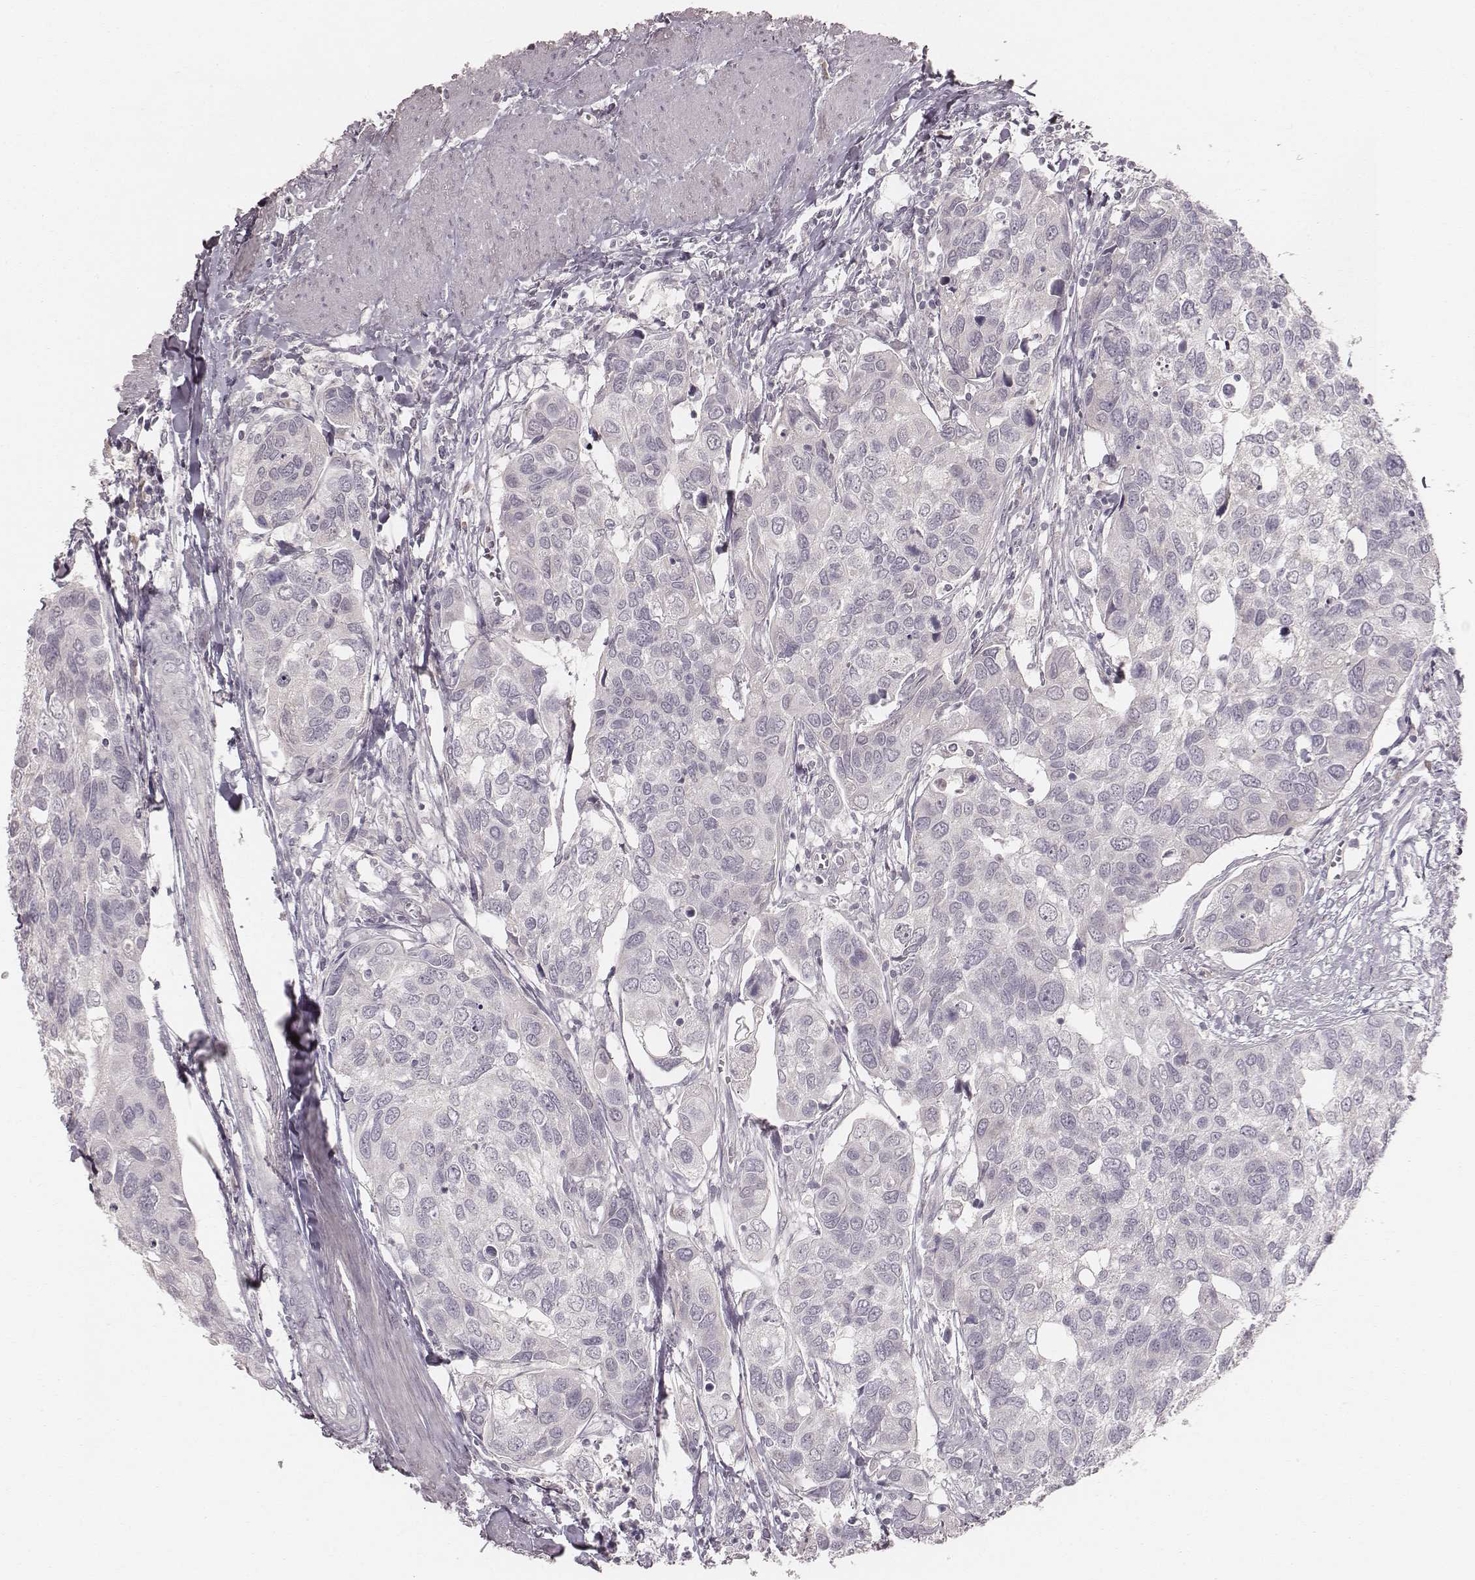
{"staining": {"intensity": "negative", "quantity": "none", "location": "none"}, "tissue": "urothelial cancer", "cell_type": "Tumor cells", "image_type": "cancer", "snomed": [{"axis": "morphology", "description": "Urothelial carcinoma, High grade"}, {"axis": "topography", "description": "Urinary bladder"}], "caption": "DAB (3,3'-diaminobenzidine) immunohistochemical staining of human urothelial cancer demonstrates no significant expression in tumor cells. (Brightfield microscopy of DAB (3,3'-diaminobenzidine) immunohistochemistry (IHC) at high magnification).", "gene": "LY6K", "patient": {"sex": "male", "age": 60}}